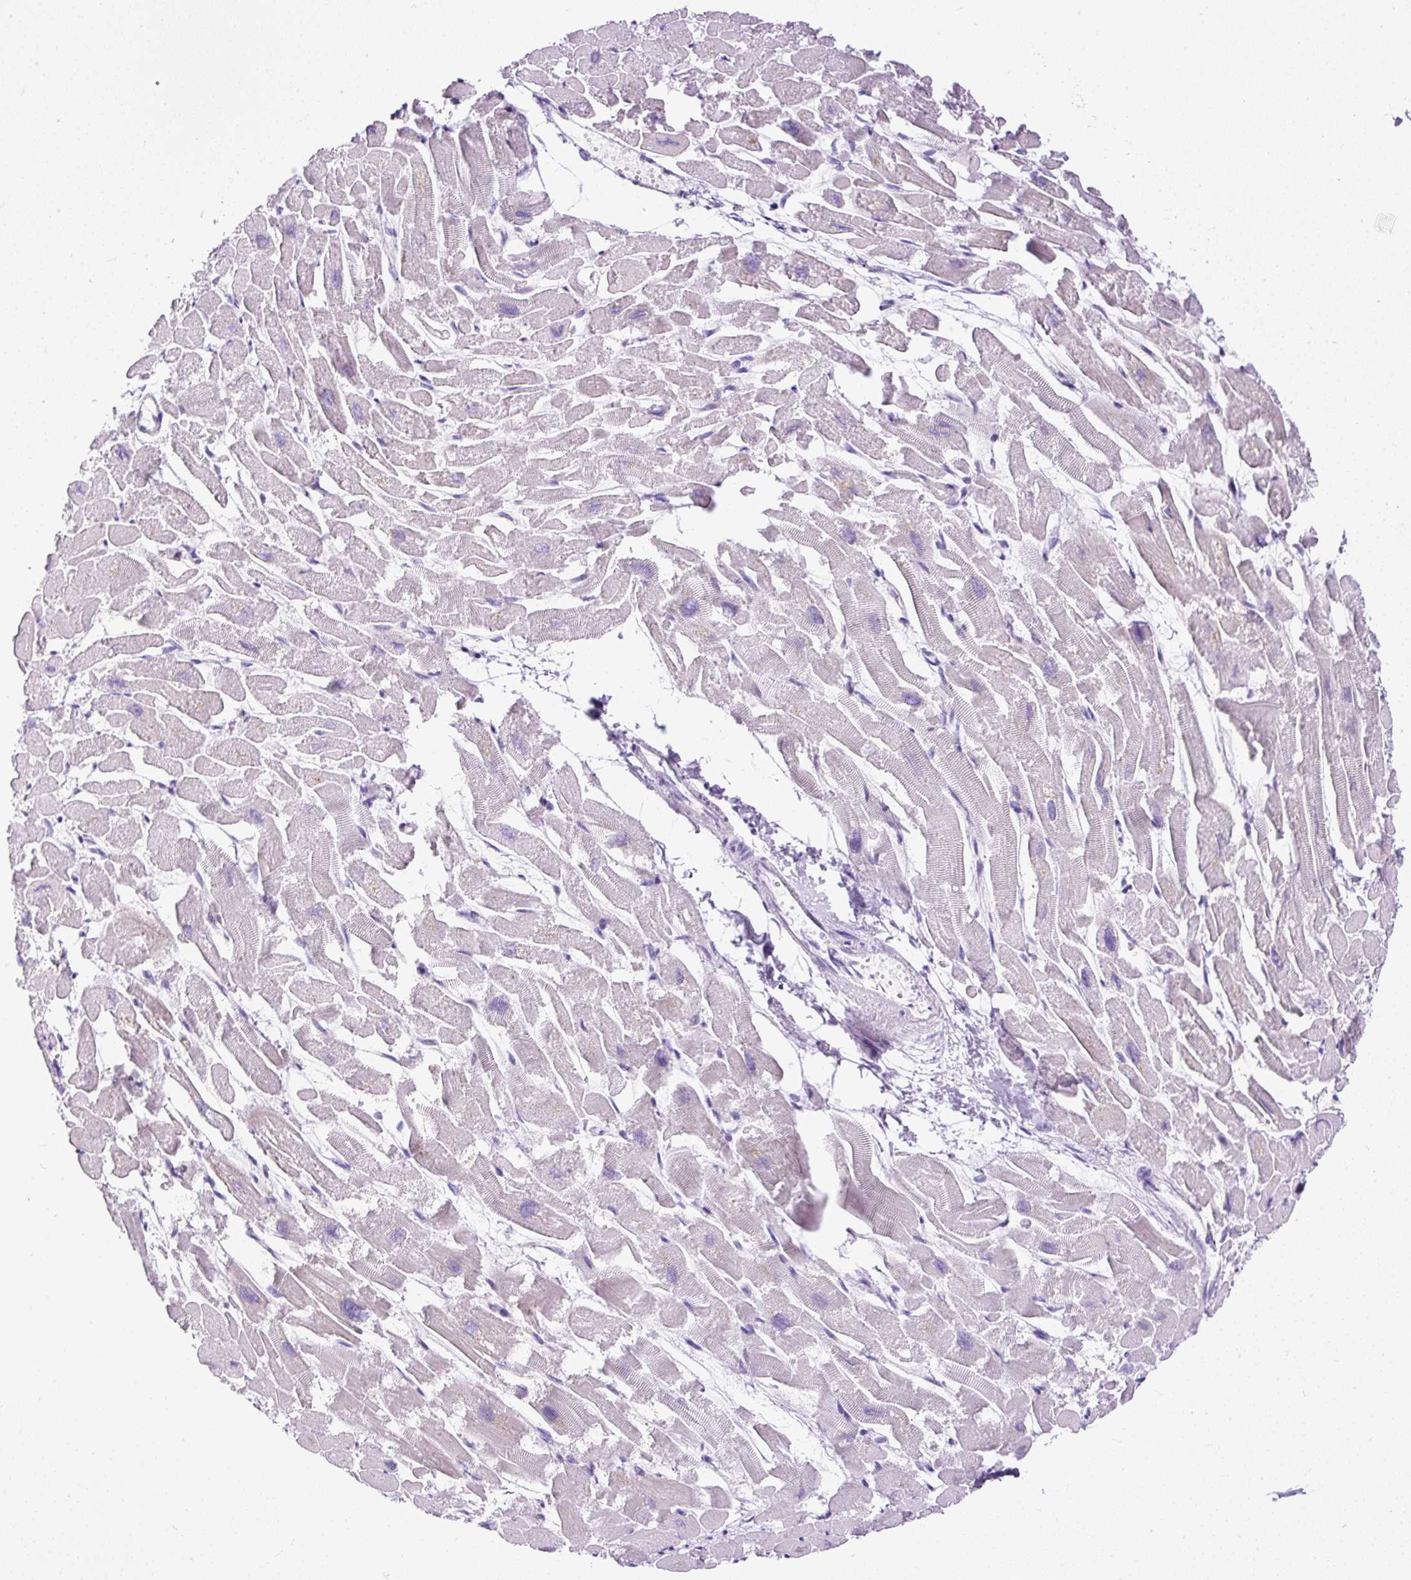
{"staining": {"intensity": "weak", "quantity": "25%-75%", "location": "cytoplasmic/membranous"}, "tissue": "heart muscle", "cell_type": "Cardiomyocytes", "image_type": "normal", "snomed": [{"axis": "morphology", "description": "Normal tissue, NOS"}, {"axis": "topography", "description": "Heart"}], "caption": "About 25%-75% of cardiomyocytes in unremarkable heart muscle show weak cytoplasmic/membranous protein staining as visualized by brown immunohistochemical staining.", "gene": "STOX2", "patient": {"sex": "male", "age": 54}}